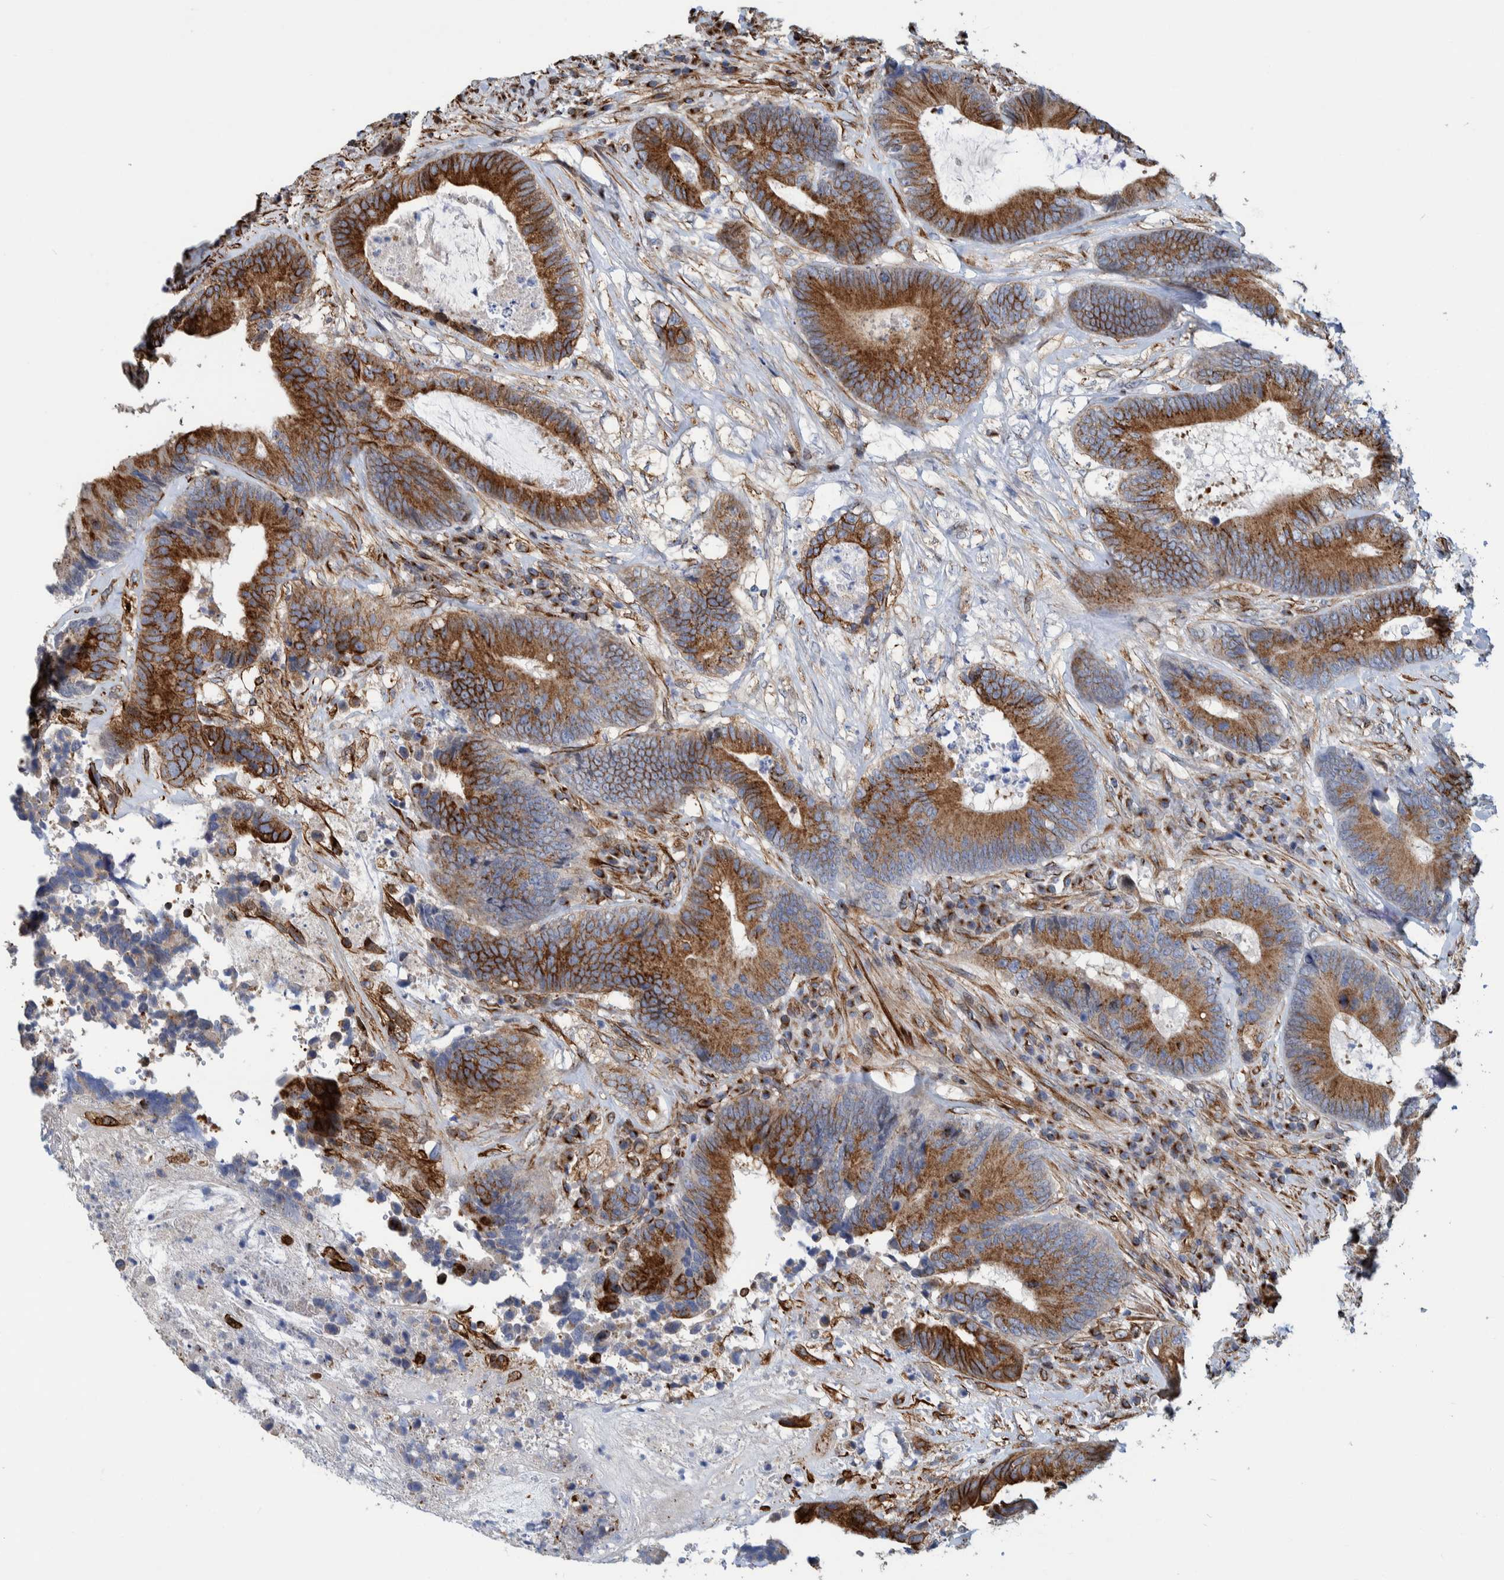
{"staining": {"intensity": "moderate", "quantity": ">75%", "location": "cytoplasmic/membranous"}, "tissue": "colorectal cancer", "cell_type": "Tumor cells", "image_type": "cancer", "snomed": [{"axis": "morphology", "description": "Adenocarcinoma, NOS"}, {"axis": "topography", "description": "Rectum"}], "caption": "Immunohistochemistry (IHC) of colorectal cancer (adenocarcinoma) shows medium levels of moderate cytoplasmic/membranous staining in approximately >75% of tumor cells. (brown staining indicates protein expression, while blue staining denotes nuclei).", "gene": "CCDC57", "patient": {"sex": "female", "age": 89}}